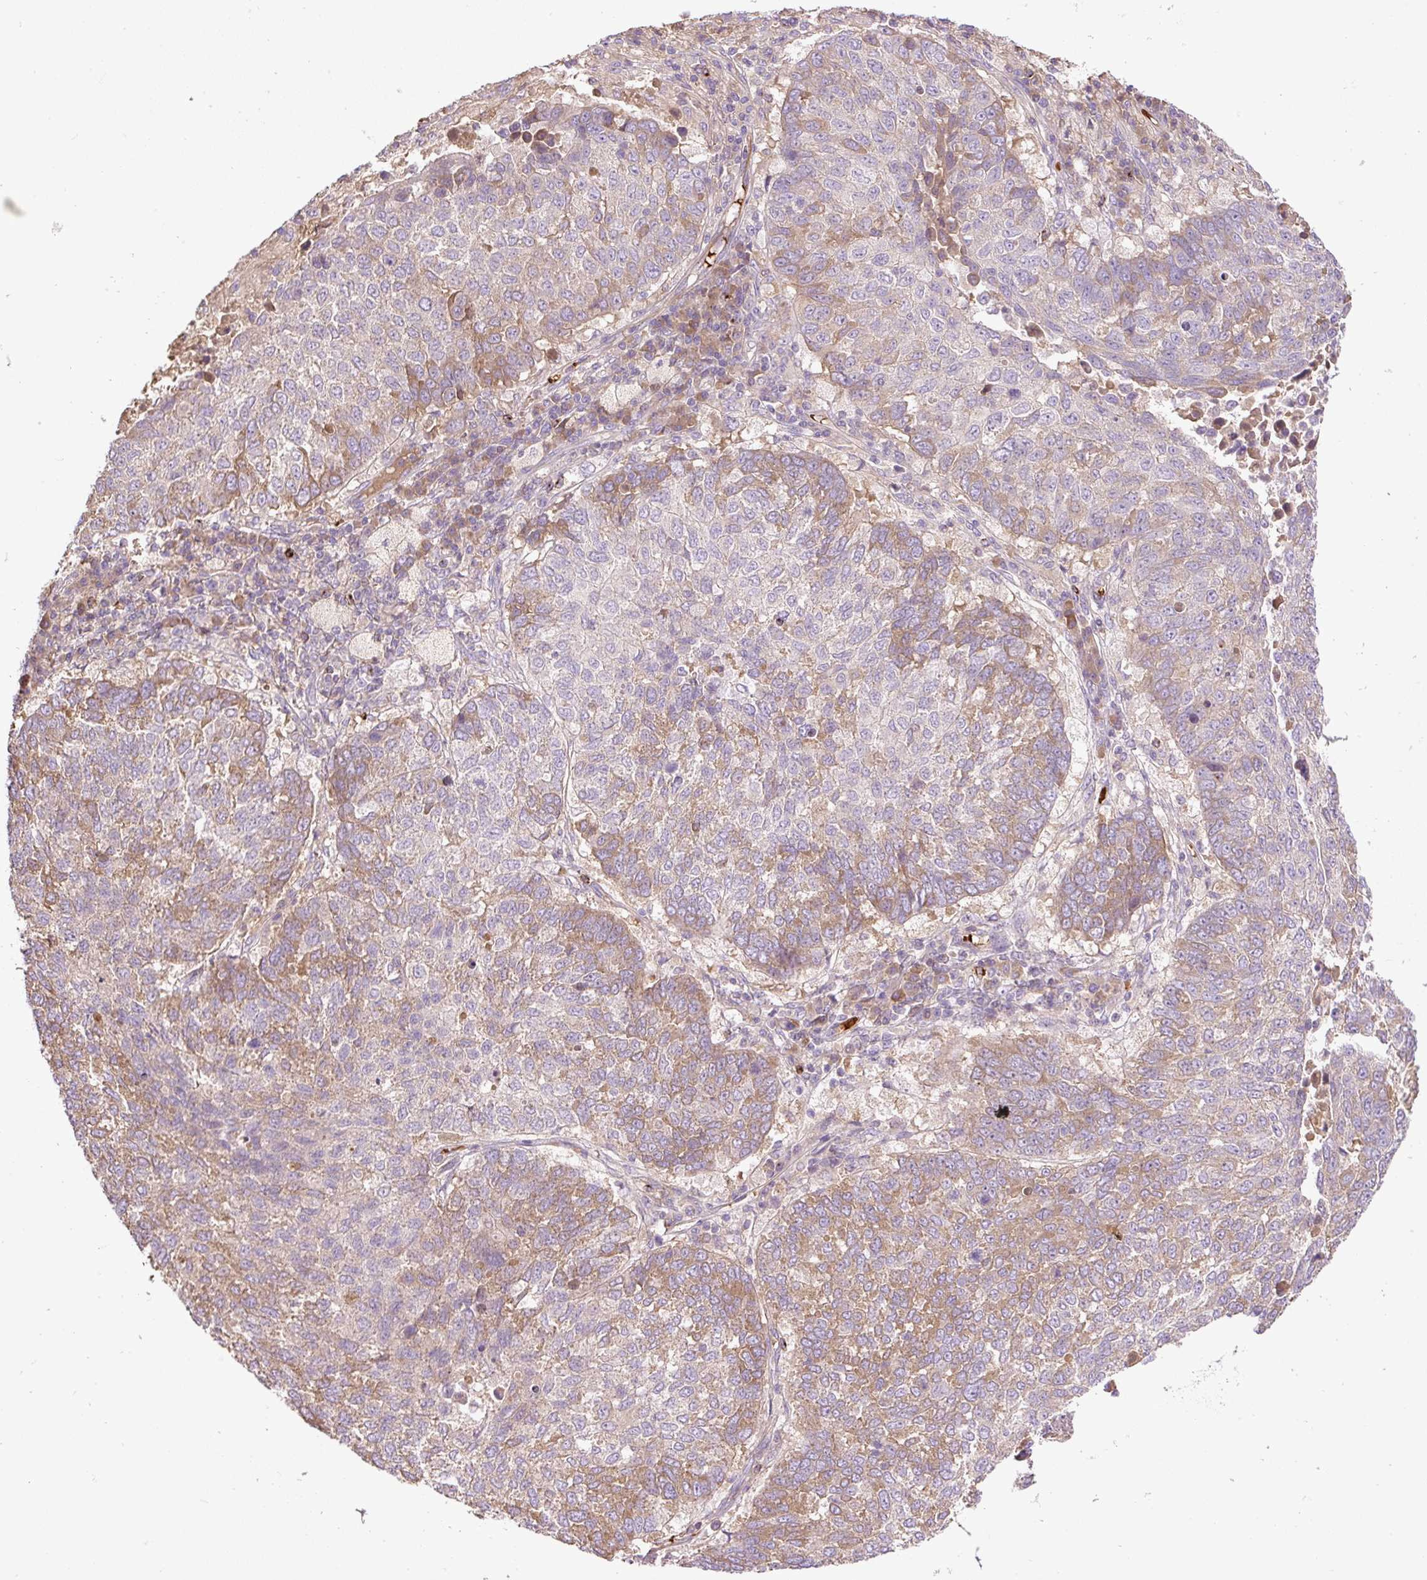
{"staining": {"intensity": "weak", "quantity": "25%-75%", "location": "cytoplasmic/membranous"}, "tissue": "lung cancer", "cell_type": "Tumor cells", "image_type": "cancer", "snomed": [{"axis": "morphology", "description": "Squamous cell carcinoma, NOS"}, {"axis": "topography", "description": "Lung"}], "caption": "The micrograph reveals immunohistochemical staining of squamous cell carcinoma (lung). There is weak cytoplasmic/membranous staining is present in approximately 25%-75% of tumor cells.", "gene": "CXCL13", "patient": {"sex": "male", "age": 73}}